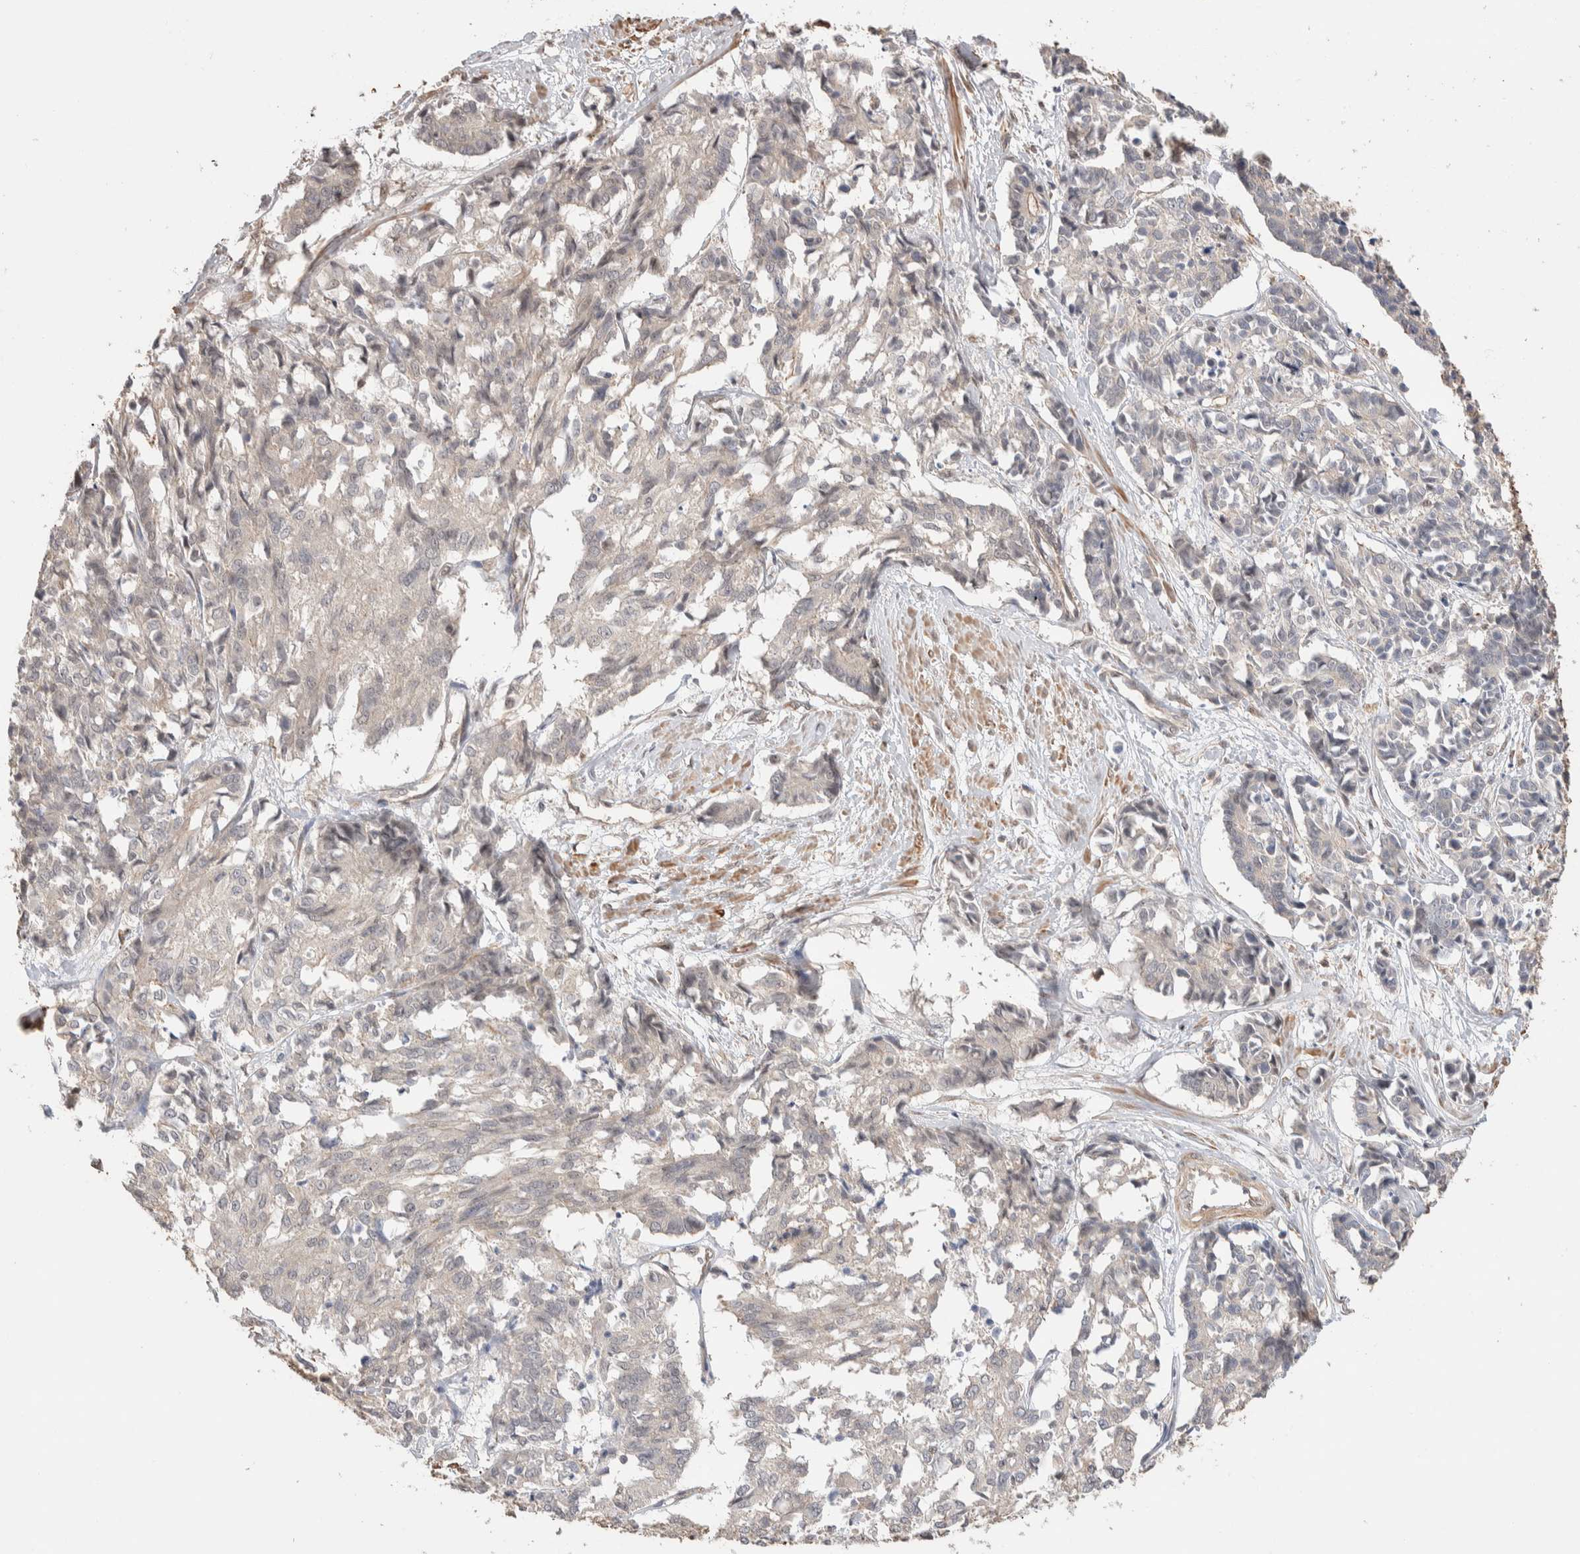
{"staining": {"intensity": "negative", "quantity": "none", "location": "none"}, "tissue": "cervical cancer", "cell_type": "Tumor cells", "image_type": "cancer", "snomed": [{"axis": "morphology", "description": "Squamous cell carcinoma, NOS"}, {"axis": "topography", "description": "Cervix"}], "caption": "DAB immunohistochemical staining of cervical cancer (squamous cell carcinoma) exhibits no significant positivity in tumor cells. (DAB immunohistochemistry (IHC), high magnification).", "gene": "ZNF704", "patient": {"sex": "female", "age": 35}}